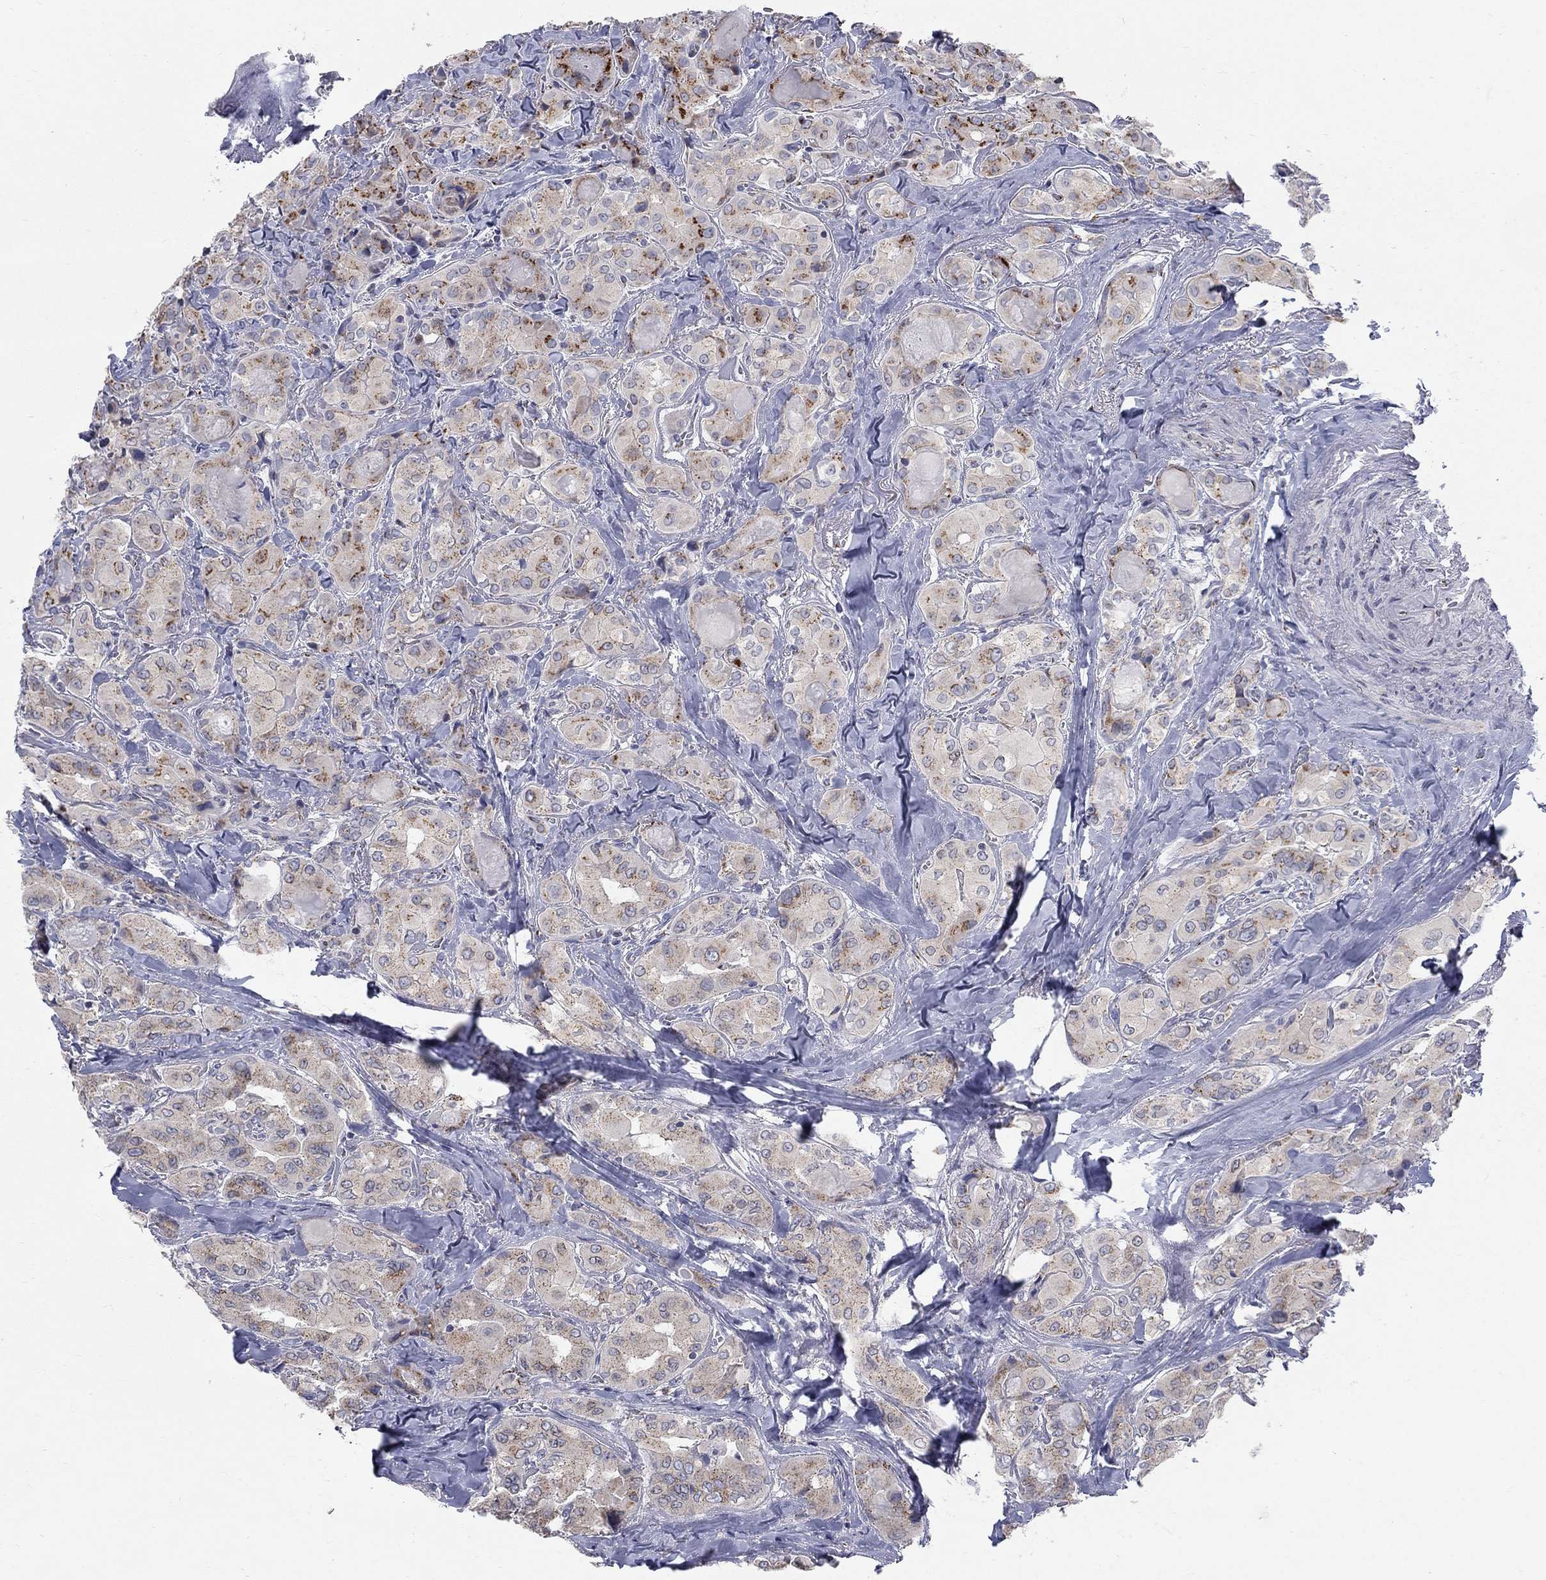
{"staining": {"intensity": "moderate", "quantity": "<25%", "location": "cytoplasmic/membranous"}, "tissue": "thyroid cancer", "cell_type": "Tumor cells", "image_type": "cancer", "snomed": [{"axis": "morphology", "description": "Normal tissue, NOS"}, {"axis": "morphology", "description": "Papillary adenocarcinoma, NOS"}, {"axis": "topography", "description": "Thyroid gland"}], "caption": "Immunohistochemistry (IHC) (DAB (3,3'-diaminobenzidine)) staining of human papillary adenocarcinoma (thyroid) displays moderate cytoplasmic/membranous protein expression in about <25% of tumor cells. The protein of interest is shown in brown color, while the nuclei are stained blue.", "gene": "PANK3", "patient": {"sex": "female", "age": 66}}